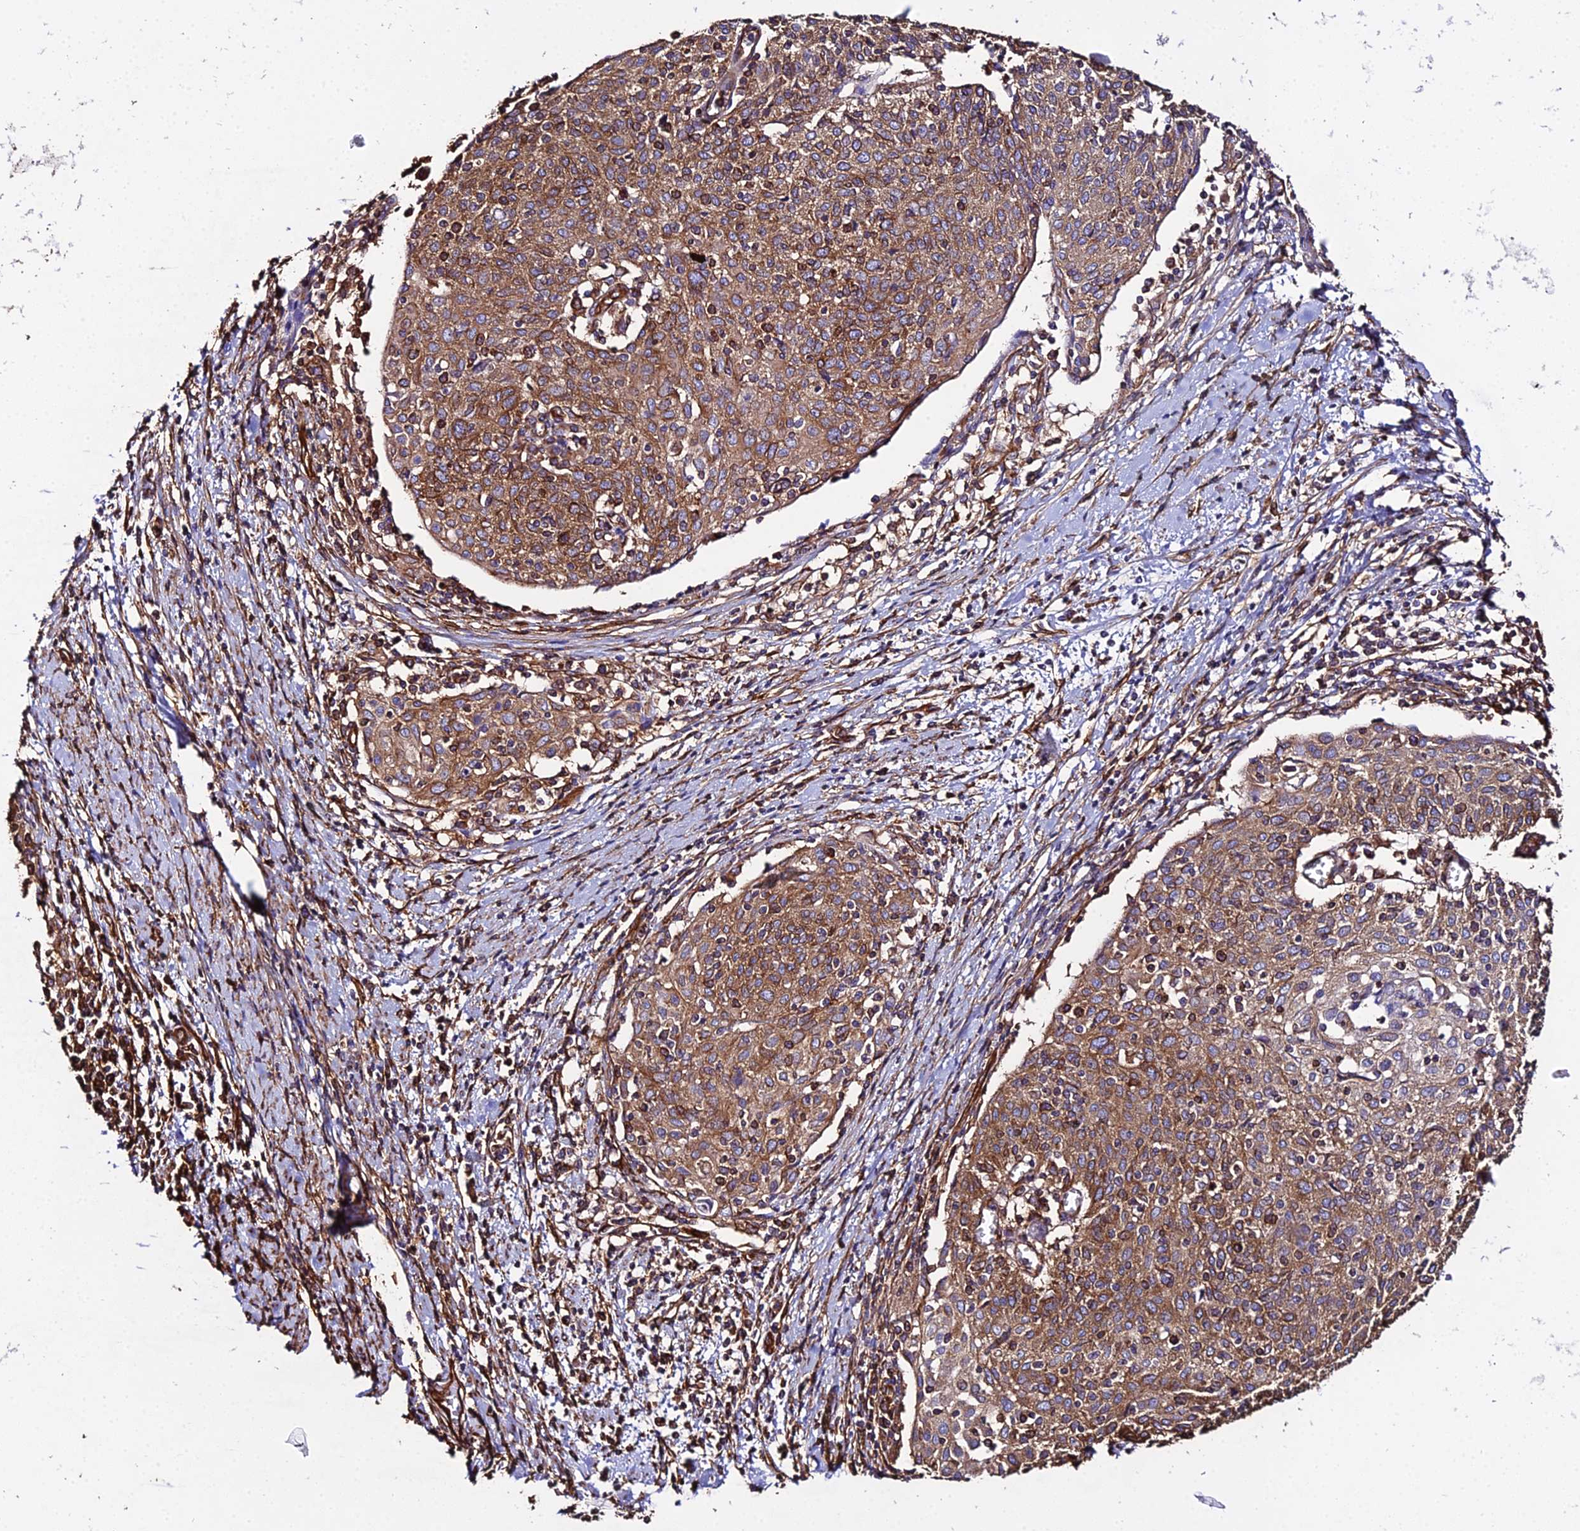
{"staining": {"intensity": "moderate", "quantity": ">75%", "location": "cytoplasmic/membranous"}, "tissue": "cervical cancer", "cell_type": "Tumor cells", "image_type": "cancer", "snomed": [{"axis": "morphology", "description": "Squamous cell carcinoma, NOS"}, {"axis": "topography", "description": "Cervix"}], "caption": "A photomicrograph of squamous cell carcinoma (cervical) stained for a protein shows moderate cytoplasmic/membranous brown staining in tumor cells. The staining was performed using DAB, with brown indicating positive protein expression. Nuclei are stained blue with hematoxylin.", "gene": "TUBA3D", "patient": {"sex": "female", "age": 52}}